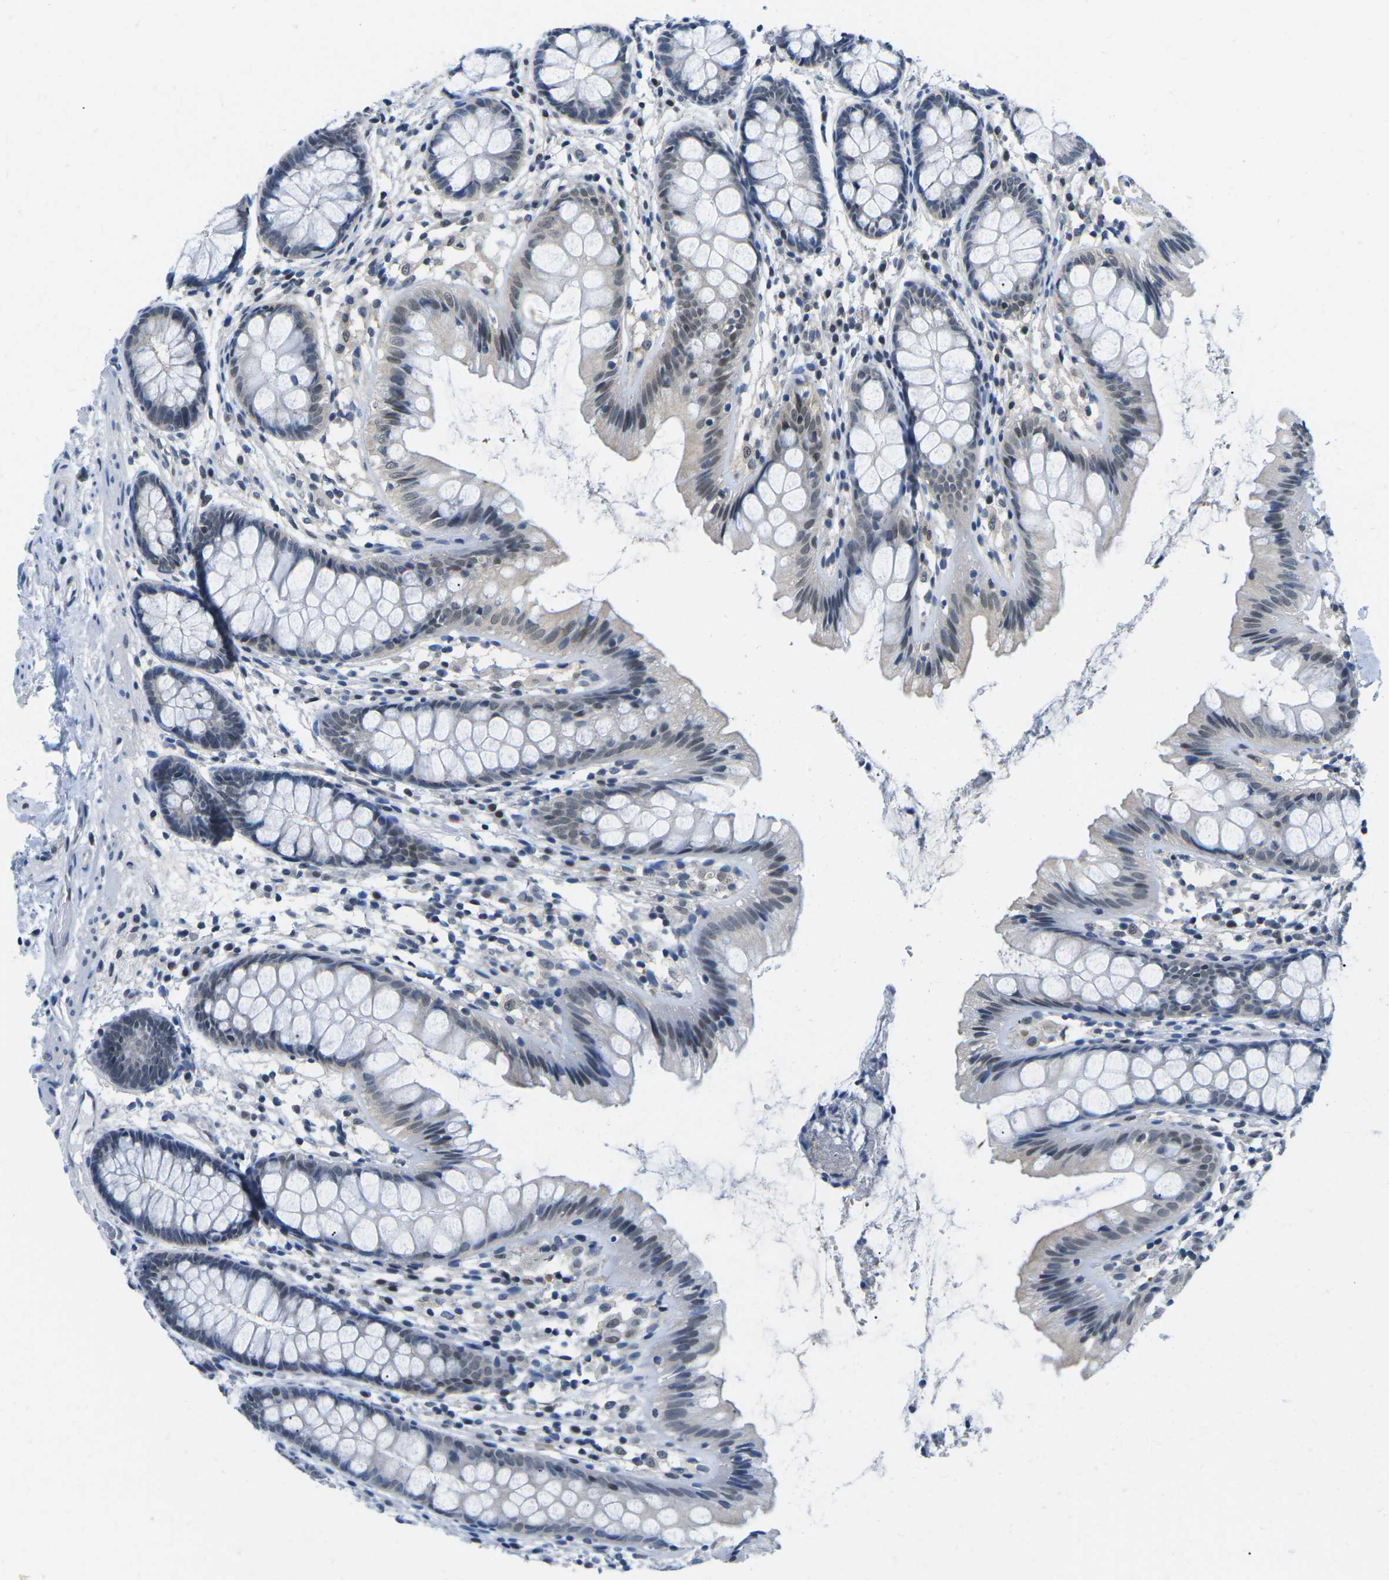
{"staining": {"intensity": "negative", "quantity": "none", "location": "none"}, "tissue": "colon", "cell_type": "Endothelial cells", "image_type": "normal", "snomed": [{"axis": "morphology", "description": "Normal tissue, NOS"}, {"axis": "topography", "description": "Colon"}], "caption": "IHC micrograph of normal colon stained for a protein (brown), which demonstrates no positivity in endothelial cells.", "gene": "UBA7", "patient": {"sex": "female", "age": 56}}